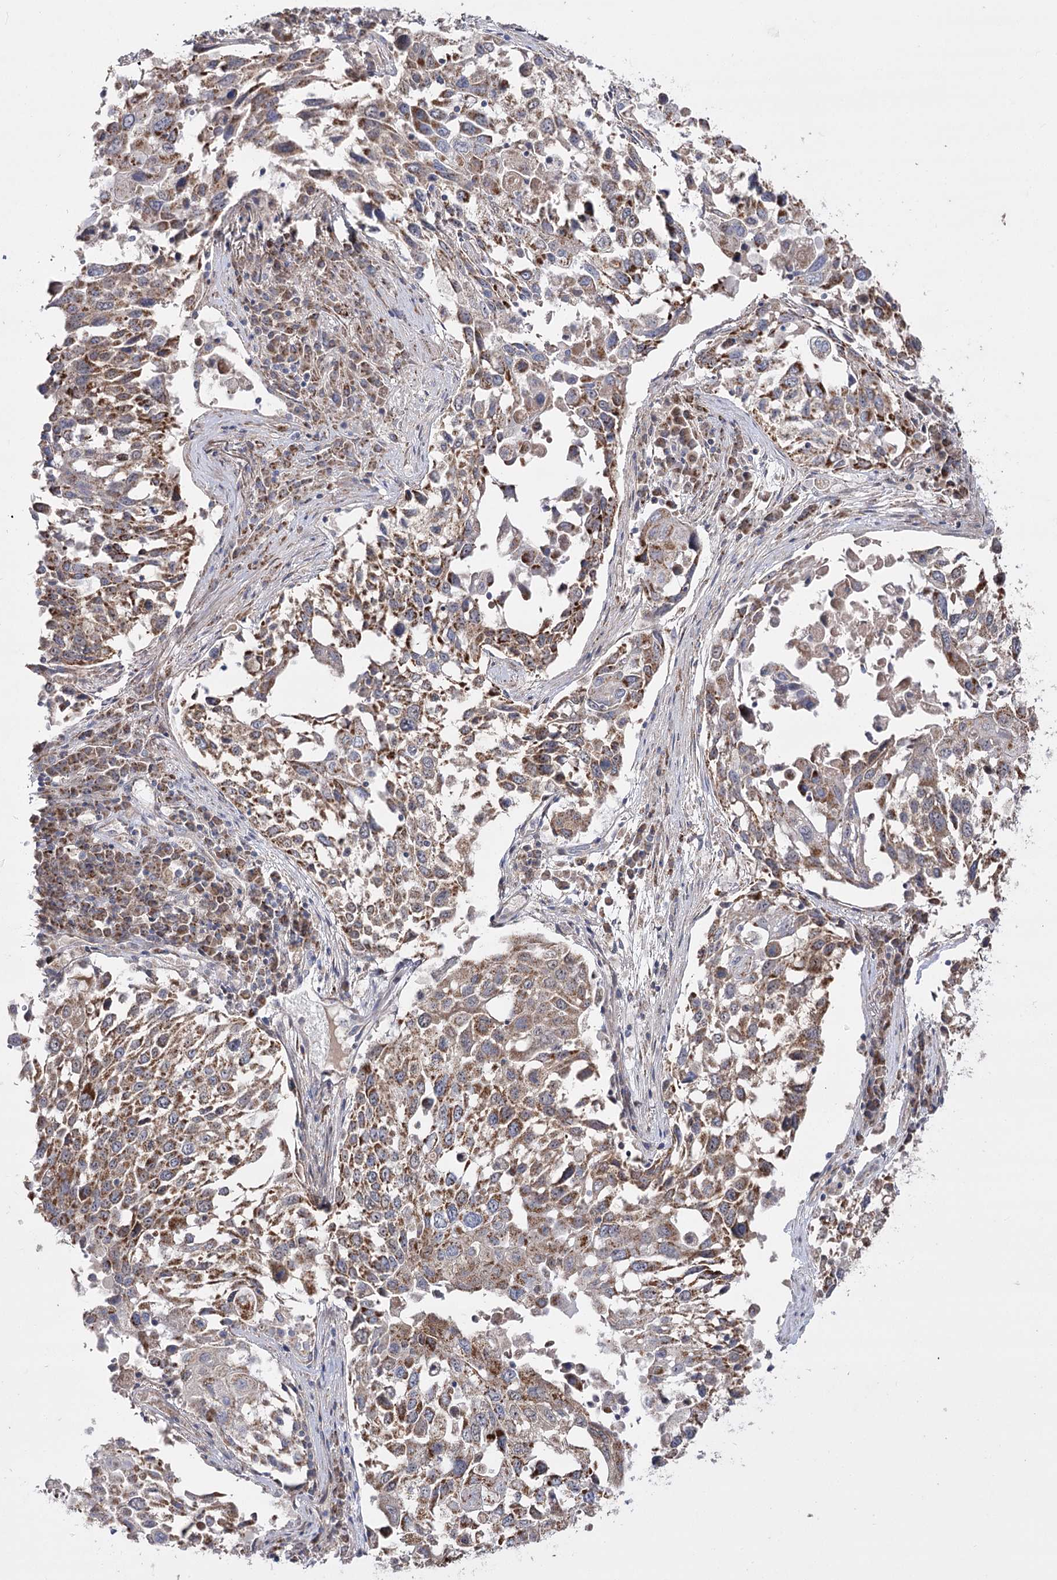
{"staining": {"intensity": "moderate", "quantity": ">75%", "location": "cytoplasmic/membranous"}, "tissue": "lung cancer", "cell_type": "Tumor cells", "image_type": "cancer", "snomed": [{"axis": "morphology", "description": "Squamous cell carcinoma, NOS"}, {"axis": "topography", "description": "Lung"}], "caption": "IHC staining of lung cancer (squamous cell carcinoma), which displays medium levels of moderate cytoplasmic/membranous positivity in about >75% of tumor cells indicating moderate cytoplasmic/membranous protein expression. The staining was performed using DAB (brown) for protein detection and nuclei were counterstained in hematoxylin (blue).", "gene": "NADK2", "patient": {"sex": "male", "age": 65}}